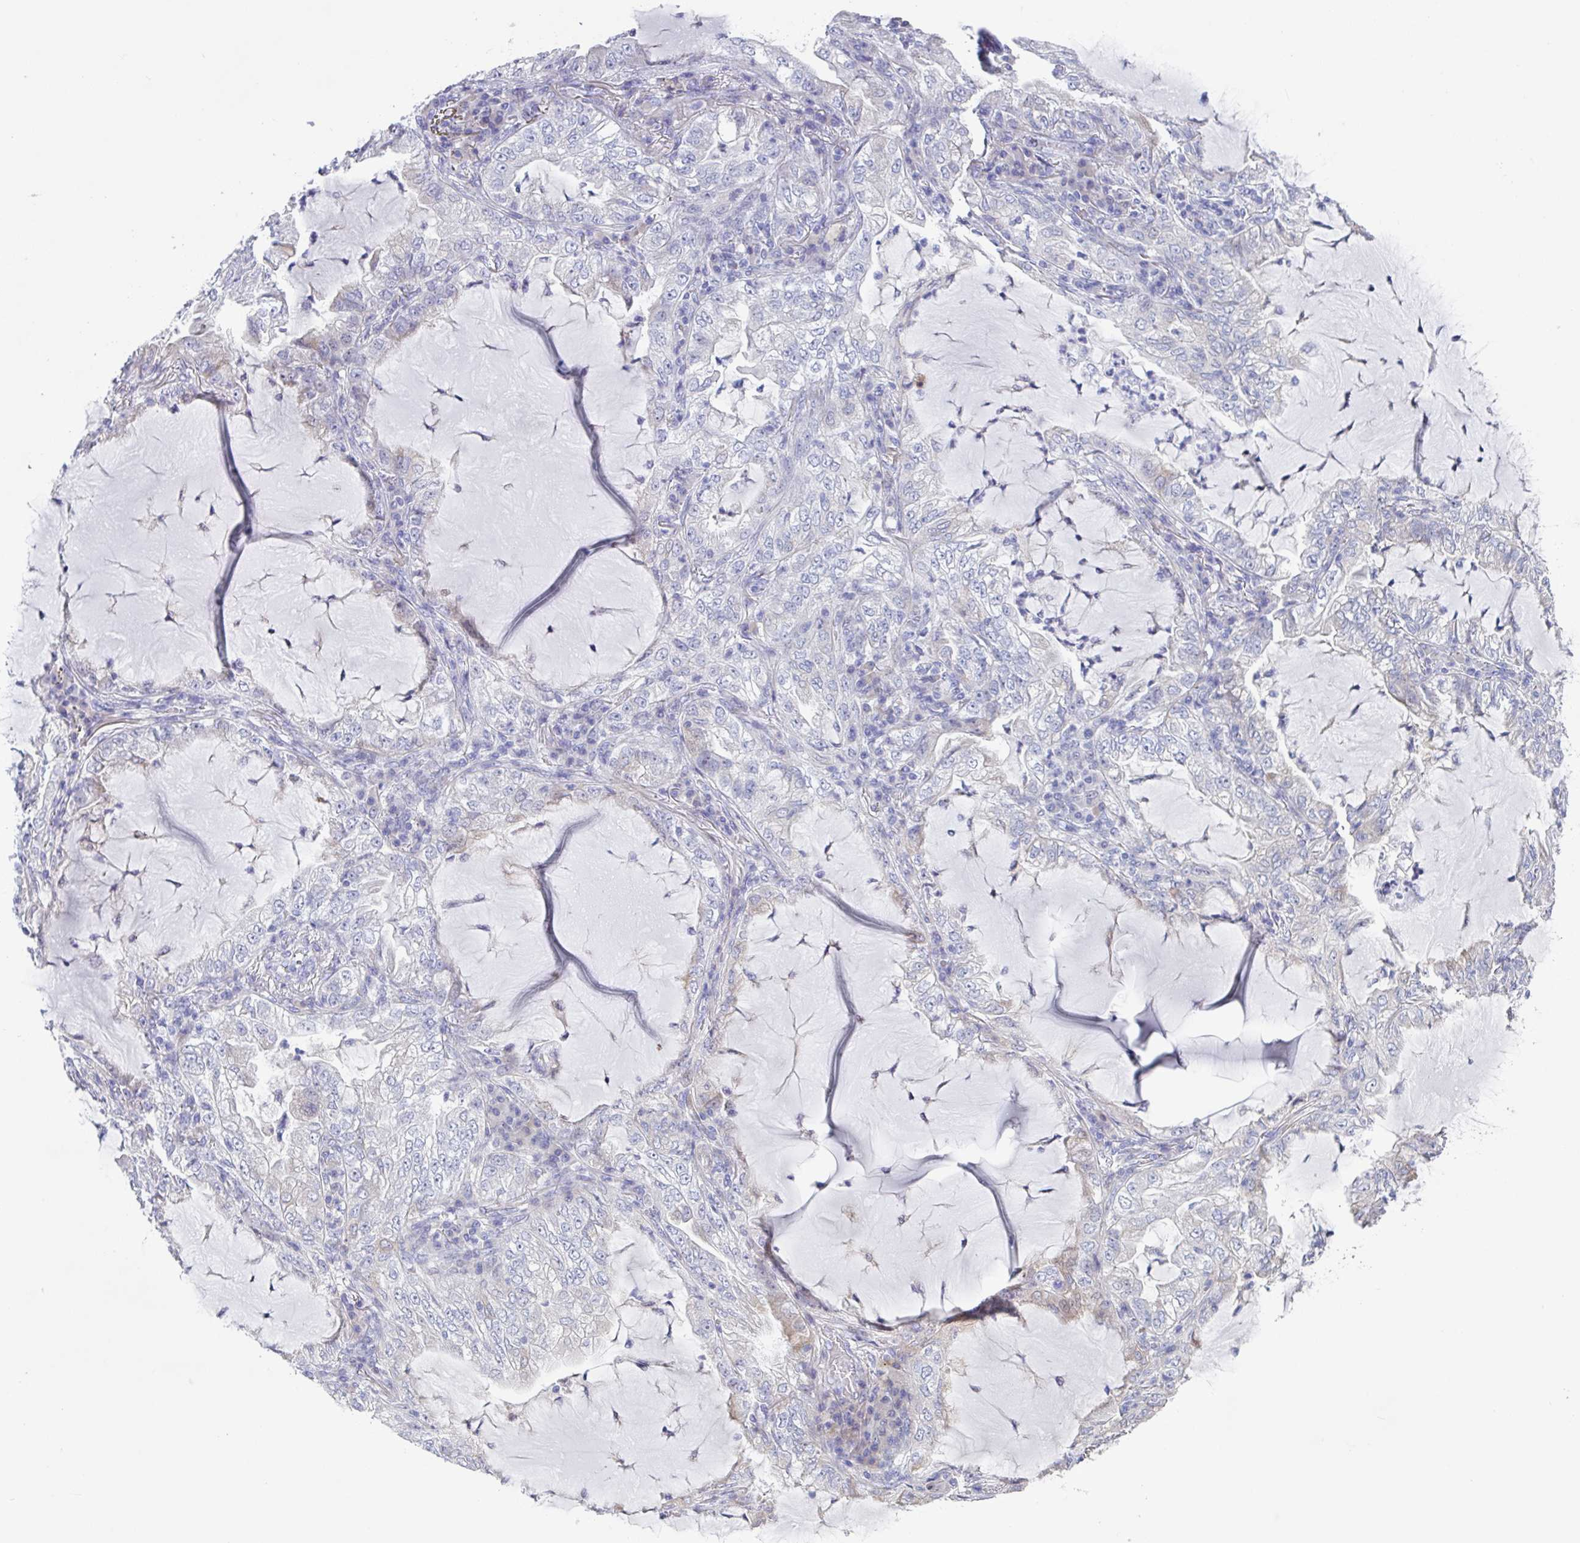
{"staining": {"intensity": "negative", "quantity": "none", "location": "none"}, "tissue": "lung cancer", "cell_type": "Tumor cells", "image_type": "cancer", "snomed": [{"axis": "morphology", "description": "Adenocarcinoma, NOS"}, {"axis": "topography", "description": "Lung"}], "caption": "DAB immunohistochemical staining of human lung adenocarcinoma demonstrates no significant expression in tumor cells.", "gene": "FBXO47", "patient": {"sex": "female", "age": 73}}